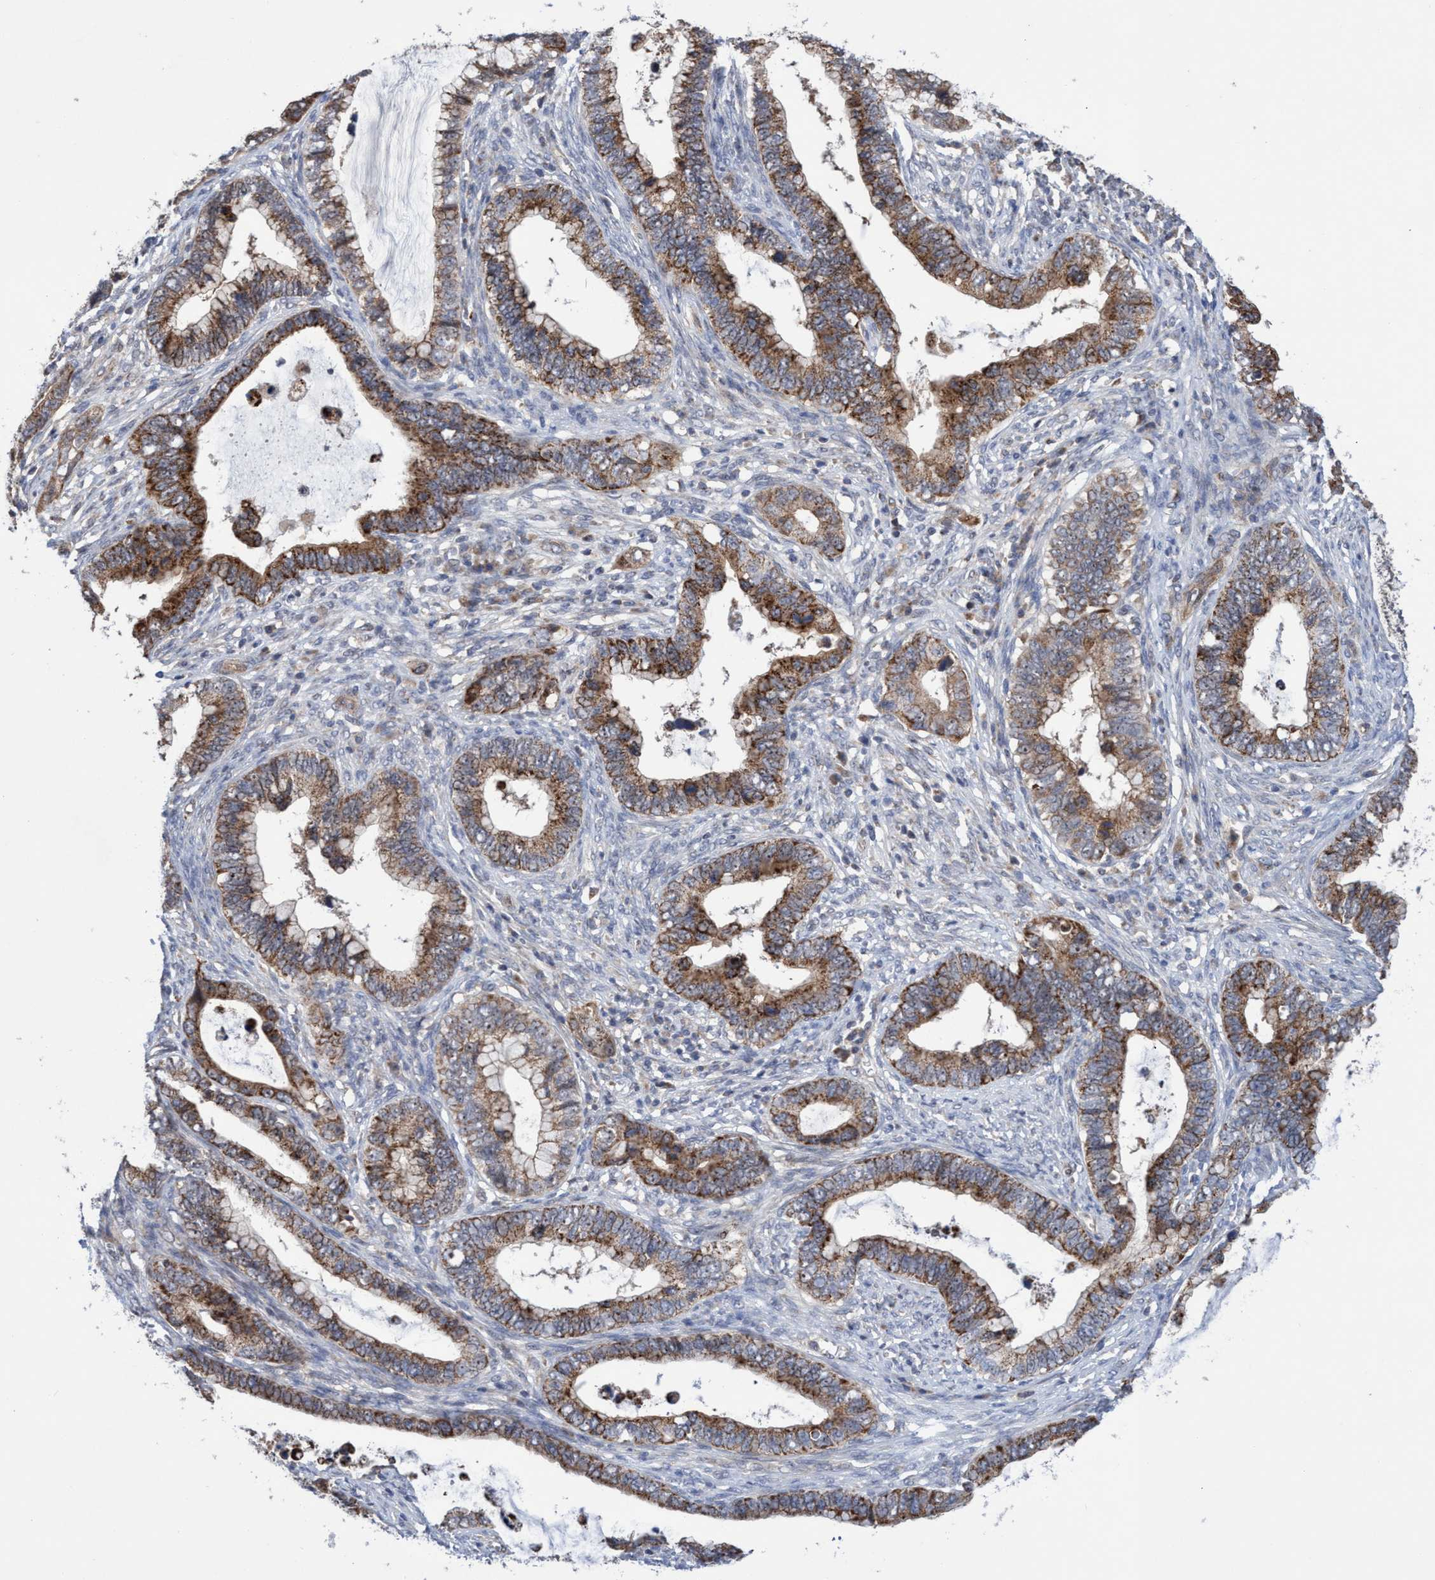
{"staining": {"intensity": "strong", "quantity": ">75%", "location": "cytoplasmic/membranous"}, "tissue": "cervical cancer", "cell_type": "Tumor cells", "image_type": "cancer", "snomed": [{"axis": "morphology", "description": "Adenocarcinoma, NOS"}, {"axis": "topography", "description": "Cervix"}], "caption": "Immunohistochemical staining of human cervical adenocarcinoma exhibits high levels of strong cytoplasmic/membranous protein staining in about >75% of tumor cells.", "gene": "P2RY14", "patient": {"sex": "female", "age": 44}}